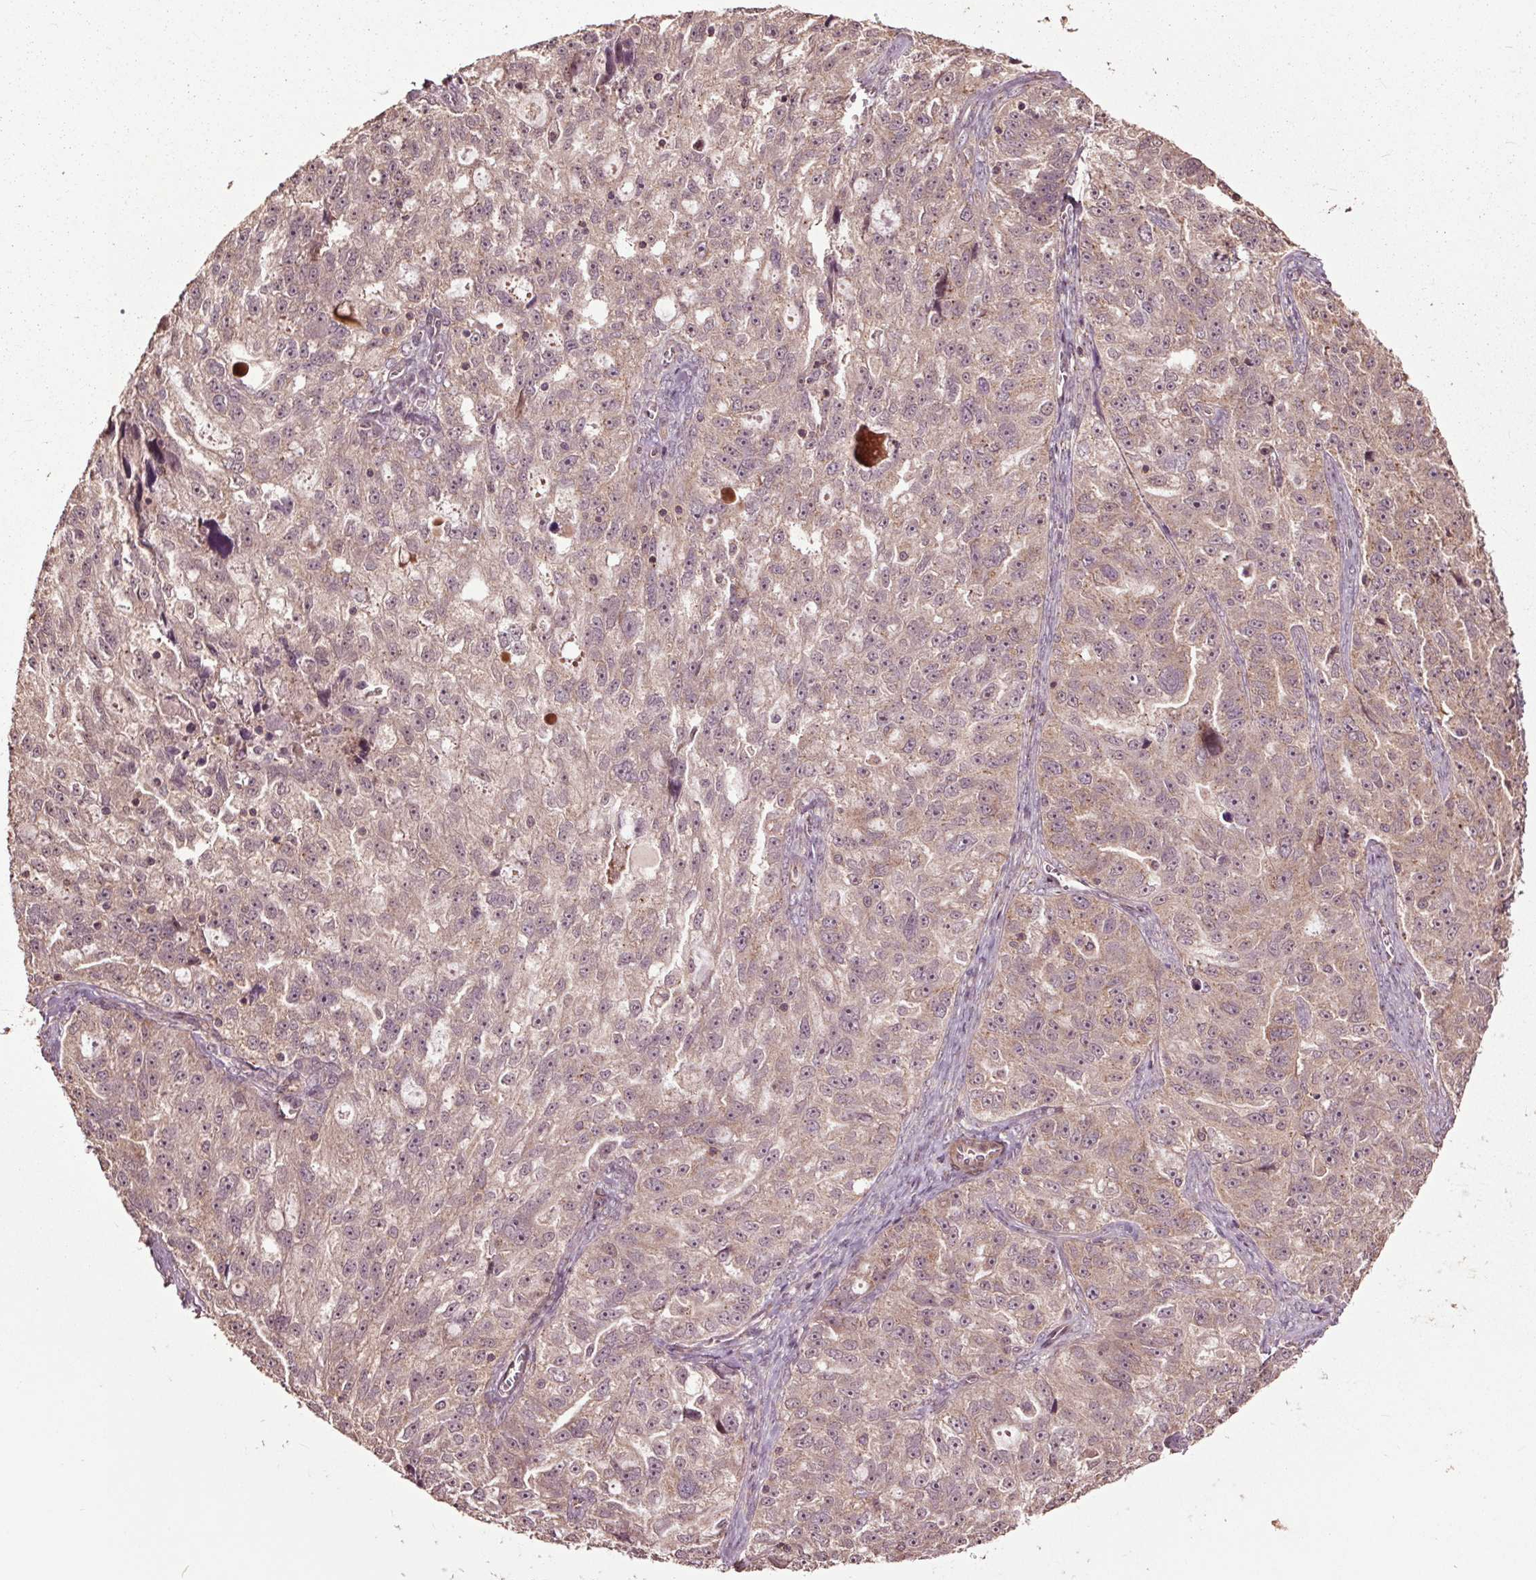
{"staining": {"intensity": "weak", "quantity": ">75%", "location": "cytoplasmic/membranous"}, "tissue": "ovarian cancer", "cell_type": "Tumor cells", "image_type": "cancer", "snomed": [{"axis": "morphology", "description": "Cystadenocarcinoma, serous, NOS"}, {"axis": "topography", "description": "Ovary"}], "caption": "A histopathology image of human serous cystadenocarcinoma (ovarian) stained for a protein shows weak cytoplasmic/membranous brown staining in tumor cells.", "gene": "CEP95", "patient": {"sex": "female", "age": 51}}